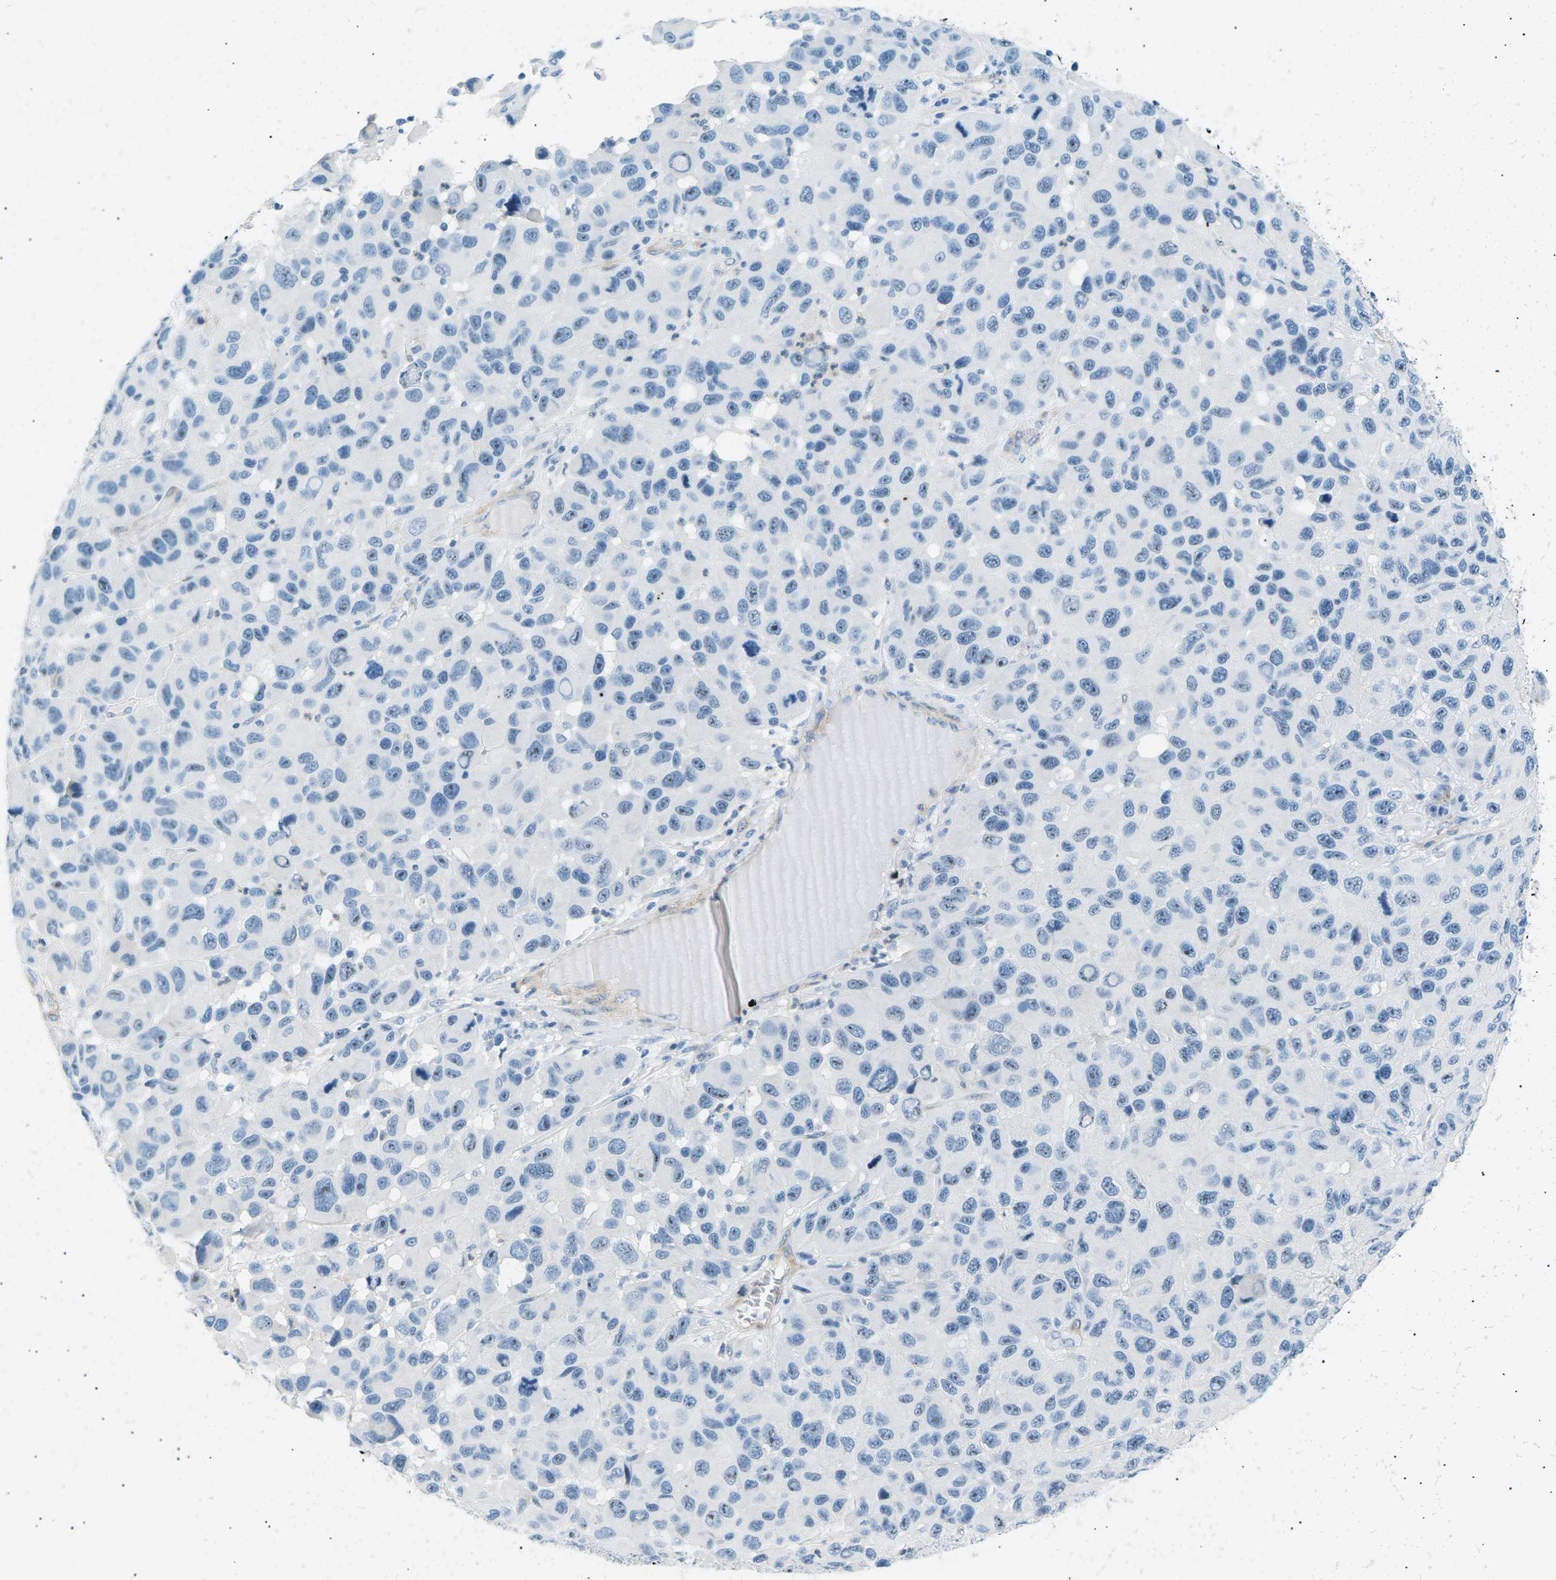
{"staining": {"intensity": "negative", "quantity": "none", "location": "none"}, "tissue": "melanoma", "cell_type": "Tumor cells", "image_type": "cancer", "snomed": [{"axis": "morphology", "description": "Malignant melanoma, NOS"}, {"axis": "topography", "description": "Skin"}], "caption": "This image is of malignant melanoma stained with immunohistochemistry to label a protein in brown with the nuclei are counter-stained blue. There is no expression in tumor cells. Brightfield microscopy of immunohistochemistry (IHC) stained with DAB (brown) and hematoxylin (blue), captured at high magnification.", "gene": "SEPTIN5", "patient": {"sex": "male", "age": 53}}